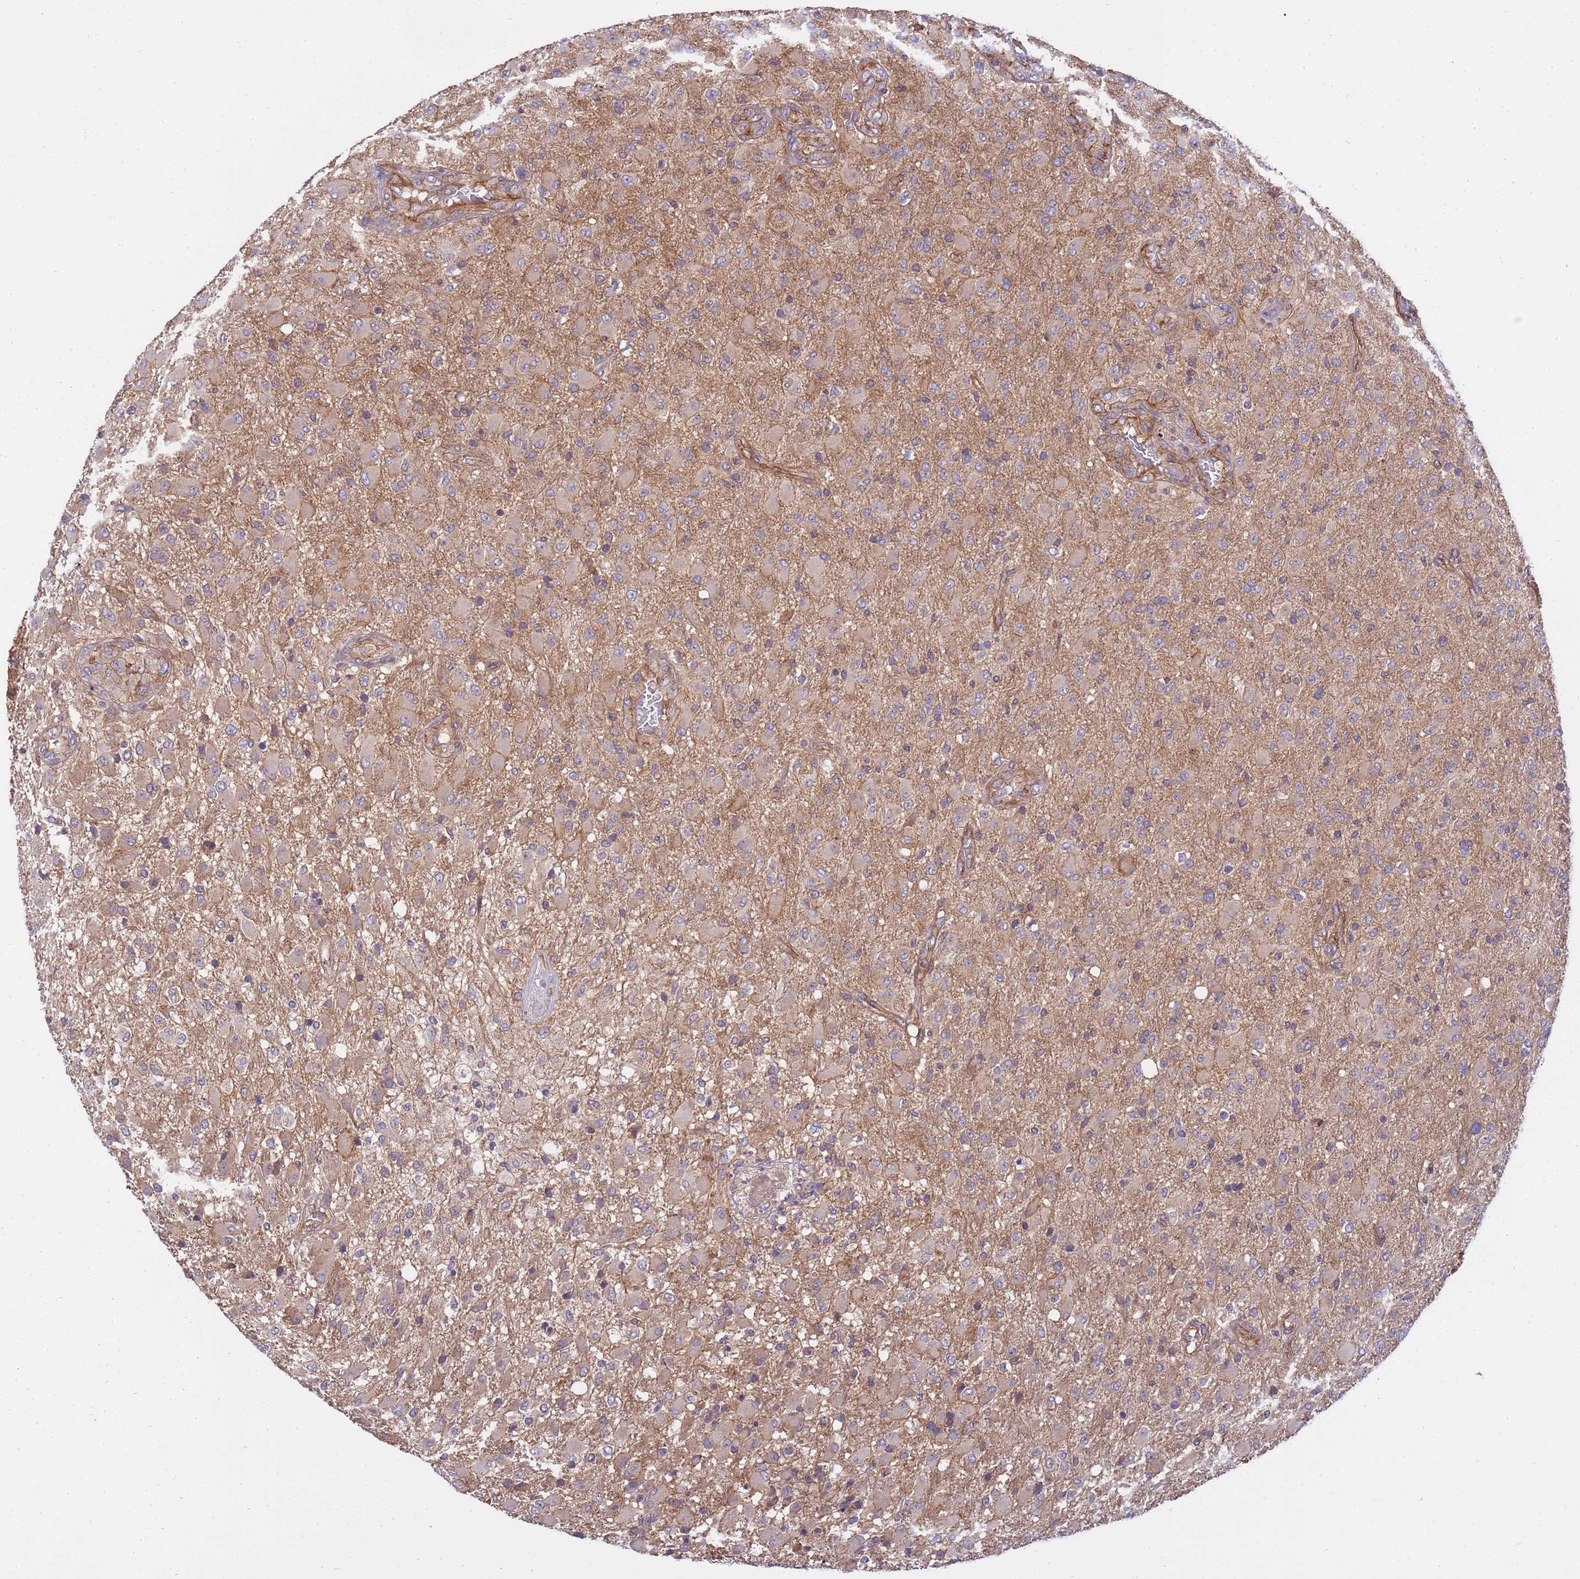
{"staining": {"intensity": "negative", "quantity": "none", "location": "none"}, "tissue": "glioma", "cell_type": "Tumor cells", "image_type": "cancer", "snomed": [{"axis": "morphology", "description": "Glioma, malignant, Low grade"}, {"axis": "topography", "description": "Brain"}], "caption": "This is an immunohistochemistry image of human glioma. There is no staining in tumor cells.", "gene": "SMCO3", "patient": {"sex": "male", "age": 65}}